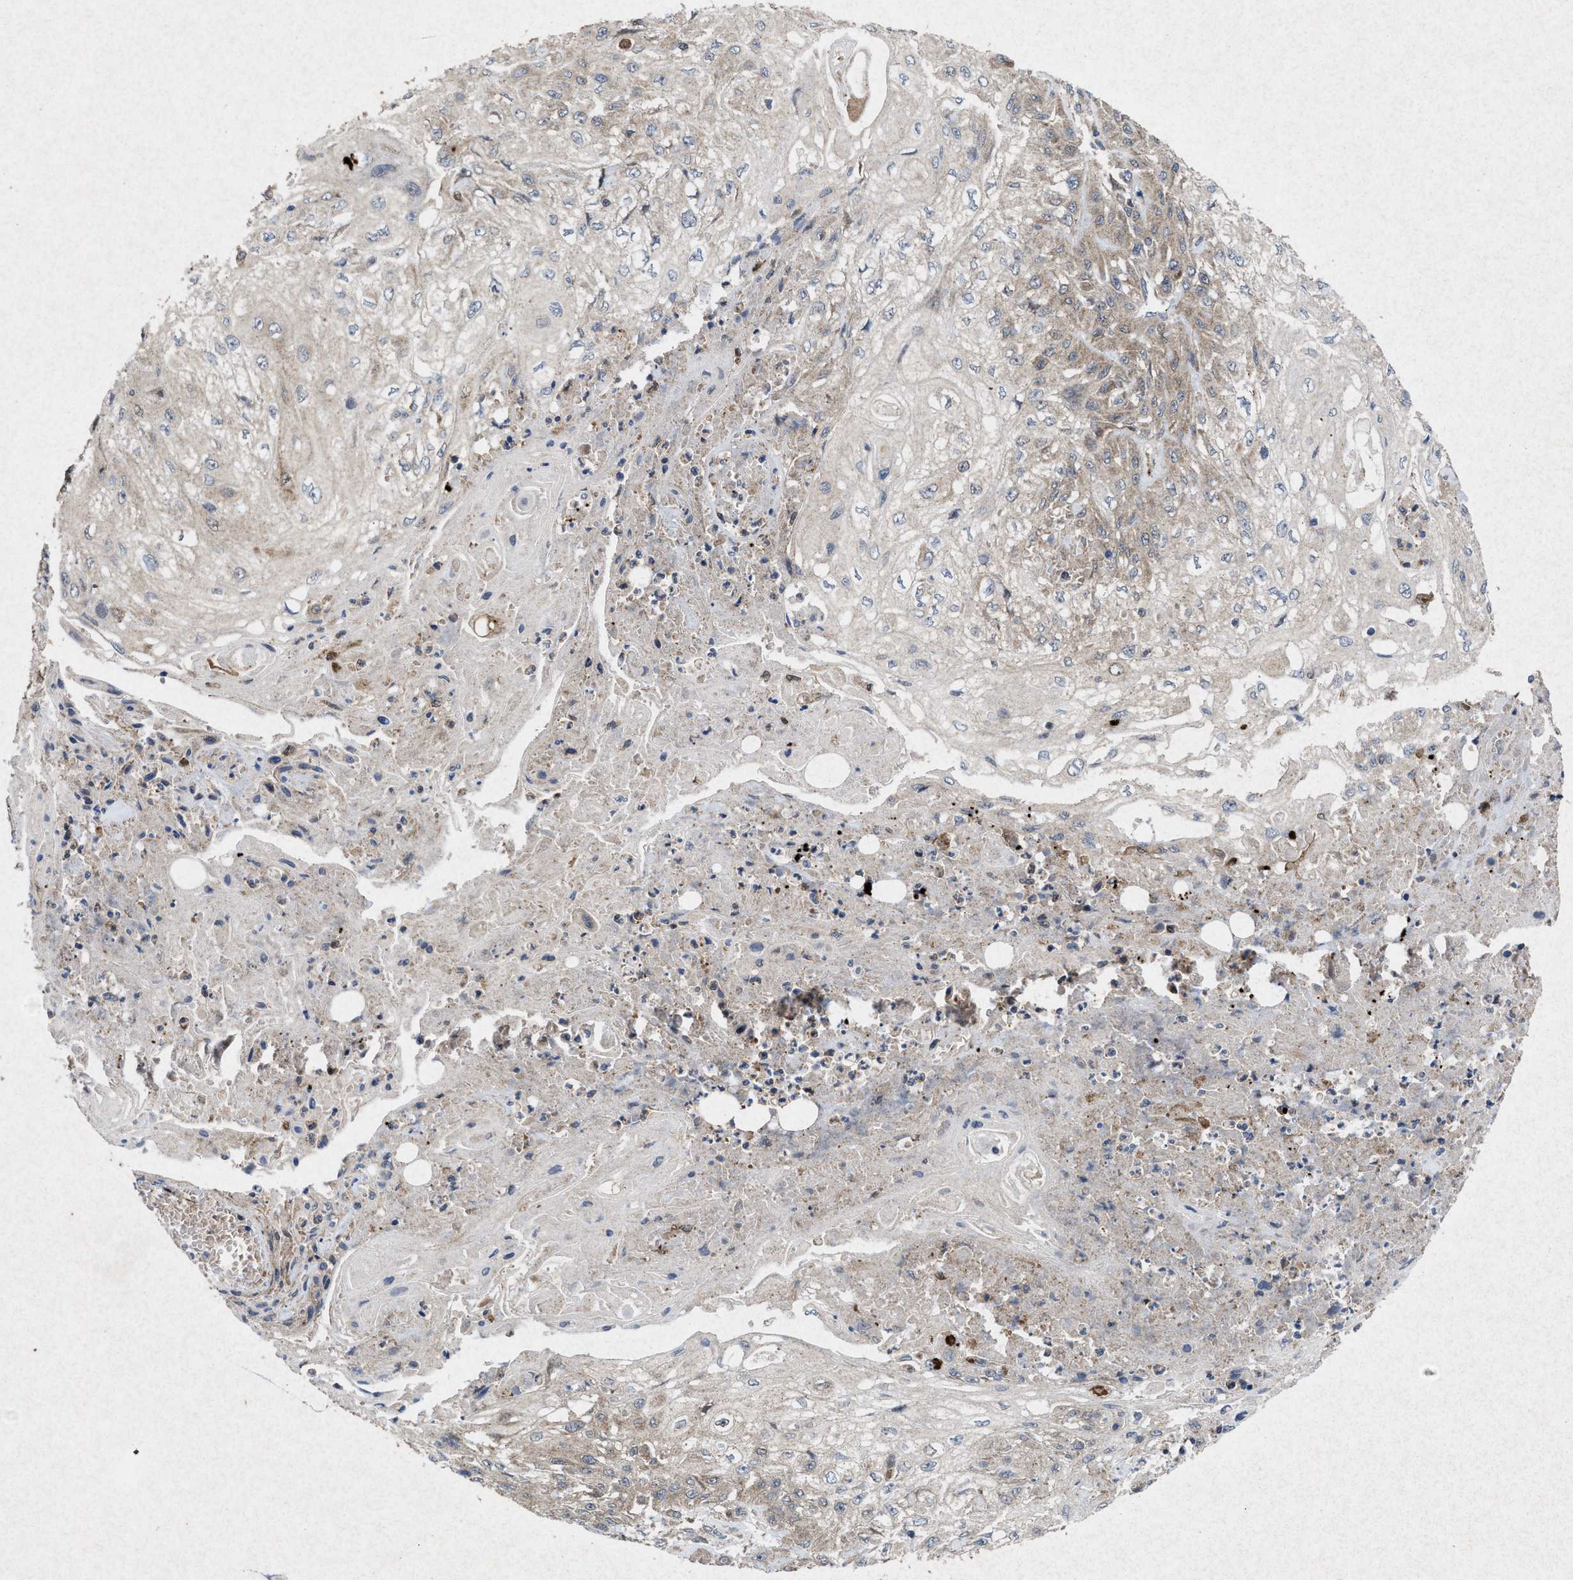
{"staining": {"intensity": "weak", "quantity": "<25%", "location": "cytoplasmic/membranous"}, "tissue": "skin cancer", "cell_type": "Tumor cells", "image_type": "cancer", "snomed": [{"axis": "morphology", "description": "Squamous cell carcinoma, NOS"}, {"axis": "morphology", "description": "Squamous cell carcinoma, metastatic, NOS"}, {"axis": "topography", "description": "Skin"}, {"axis": "topography", "description": "Lymph node"}], "caption": "Immunohistochemical staining of human skin cancer (squamous cell carcinoma) demonstrates no significant positivity in tumor cells.", "gene": "MSI2", "patient": {"sex": "male", "age": 75}}